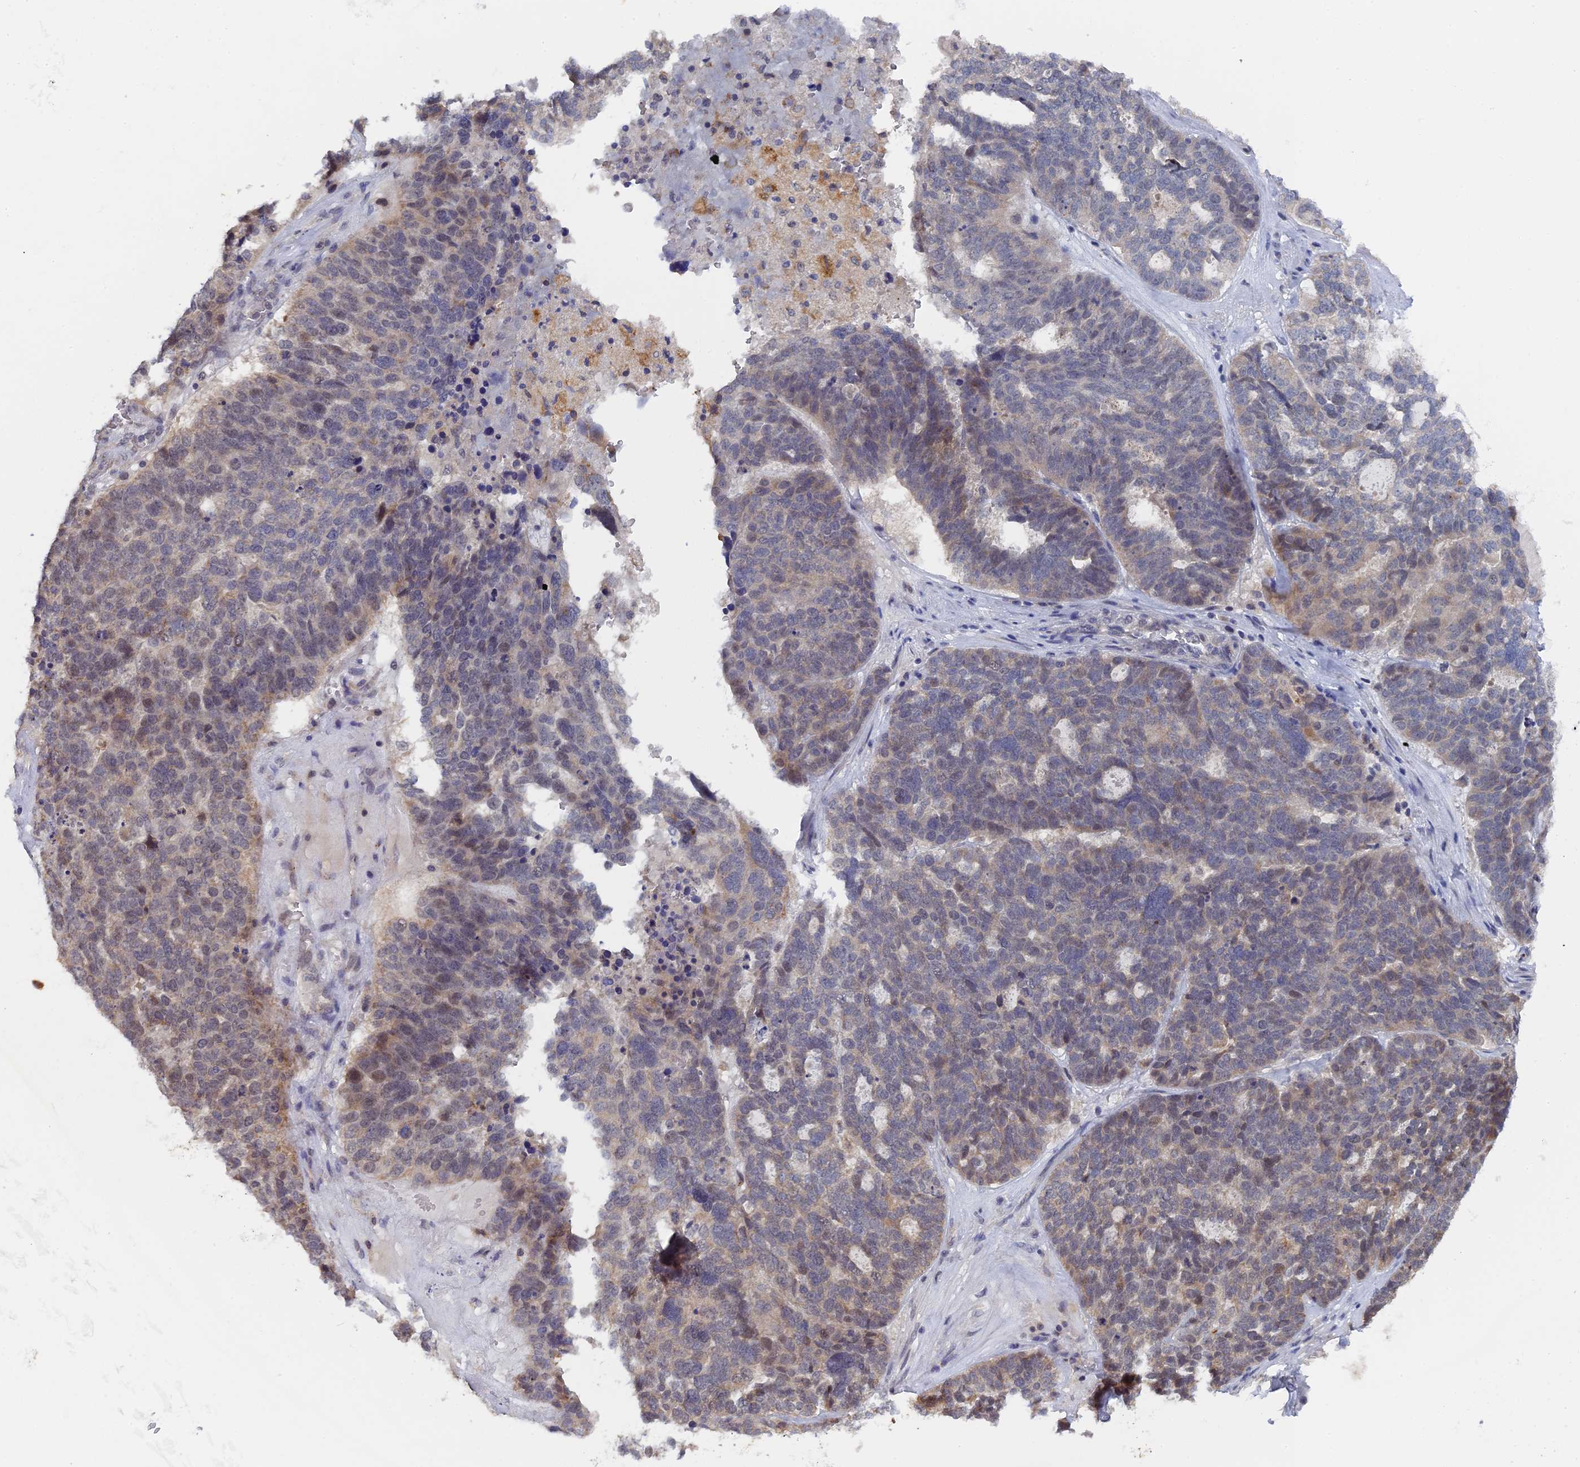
{"staining": {"intensity": "weak", "quantity": "<25%", "location": "cytoplasmic/membranous,nuclear"}, "tissue": "ovarian cancer", "cell_type": "Tumor cells", "image_type": "cancer", "snomed": [{"axis": "morphology", "description": "Cystadenocarcinoma, serous, NOS"}, {"axis": "topography", "description": "Ovary"}], "caption": "This is an immunohistochemistry (IHC) image of serous cystadenocarcinoma (ovarian). There is no staining in tumor cells.", "gene": "MIGA2", "patient": {"sex": "female", "age": 59}}